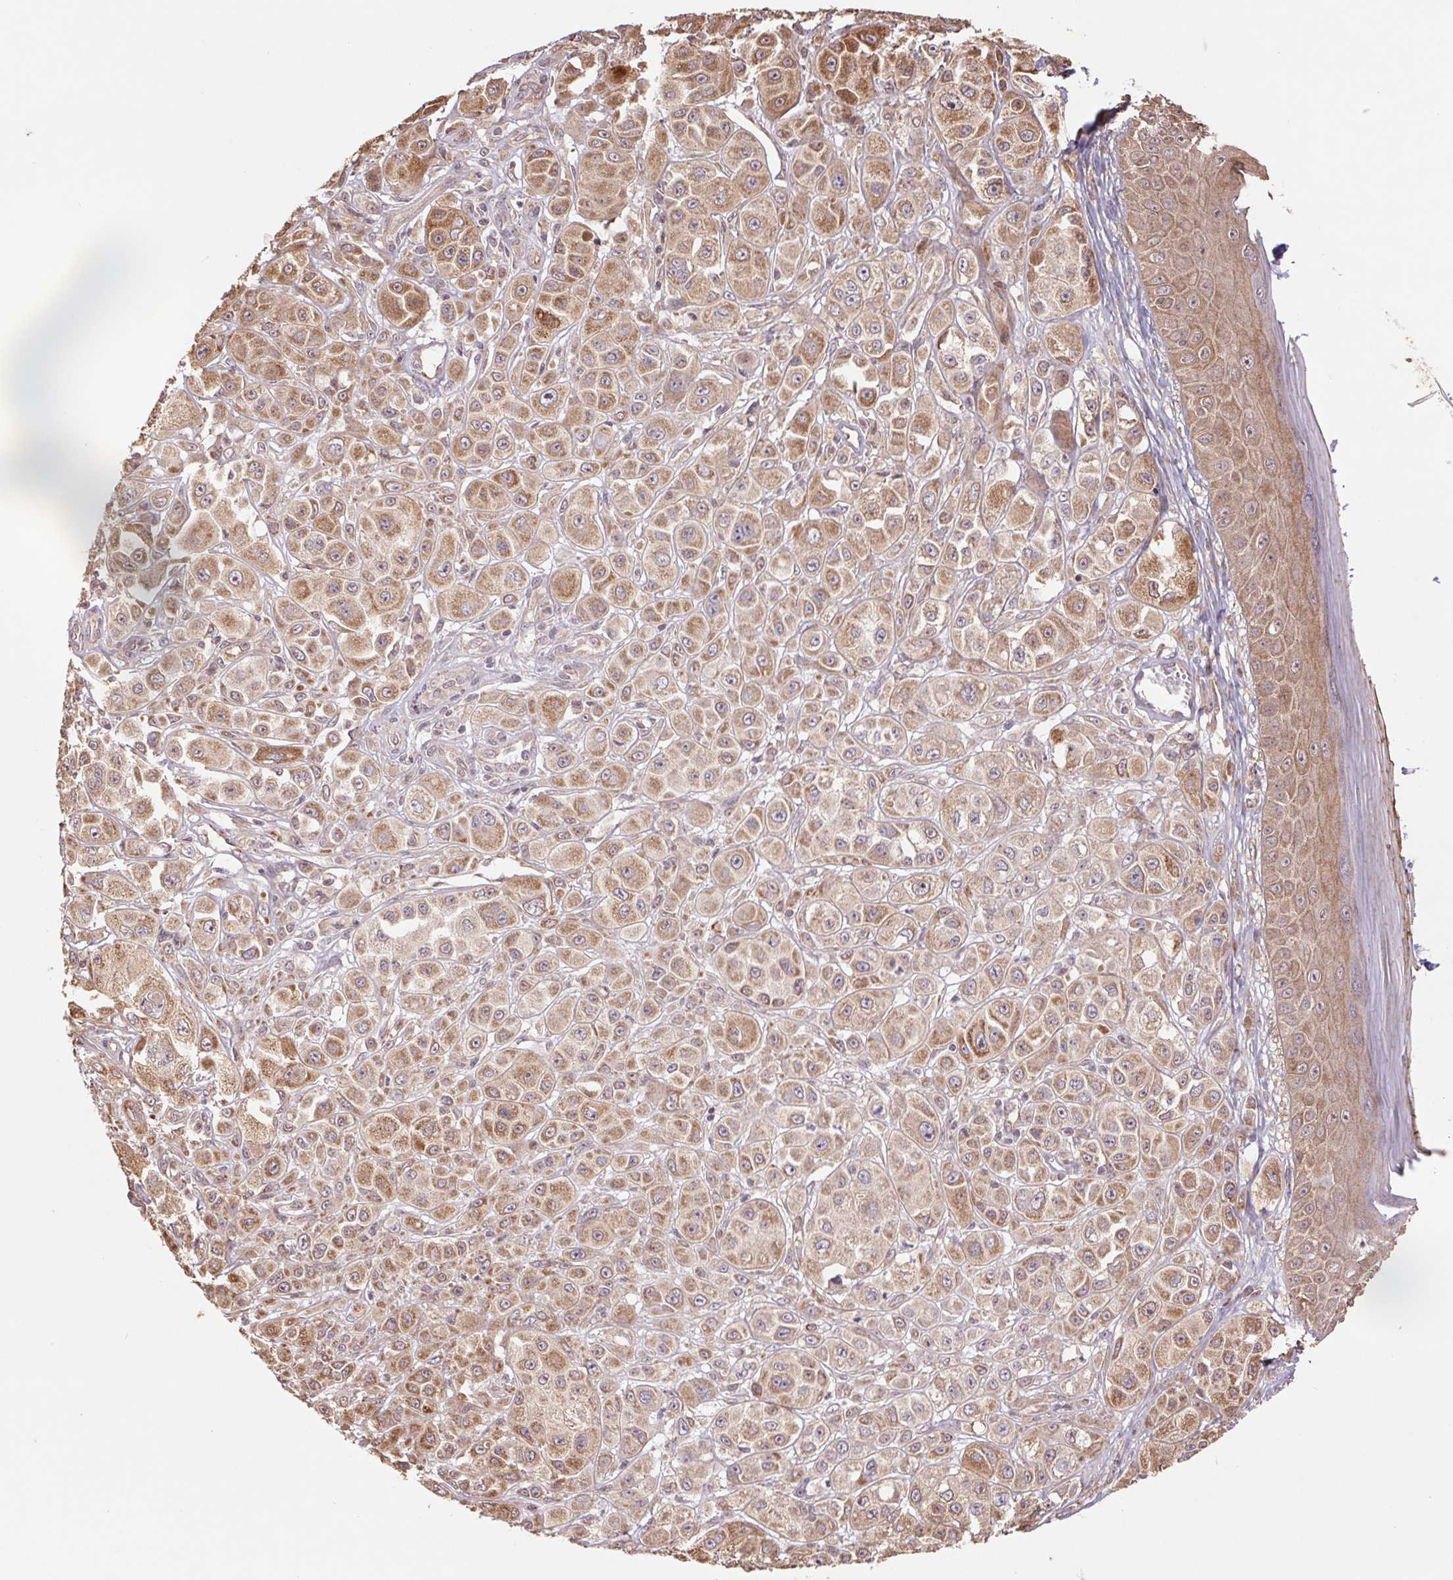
{"staining": {"intensity": "moderate", "quantity": ">75%", "location": "cytoplasmic/membranous"}, "tissue": "melanoma", "cell_type": "Tumor cells", "image_type": "cancer", "snomed": [{"axis": "morphology", "description": "Malignant melanoma, NOS"}, {"axis": "topography", "description": "Skin"}], "caption": "Protein analysis of malignant melanoma tissue exhibits moderate cytoplasmic/membranous positivity in about >75% of tumor cells.", "gene": "PDHA1", "patient": {"sex": "male", "age": 67}}